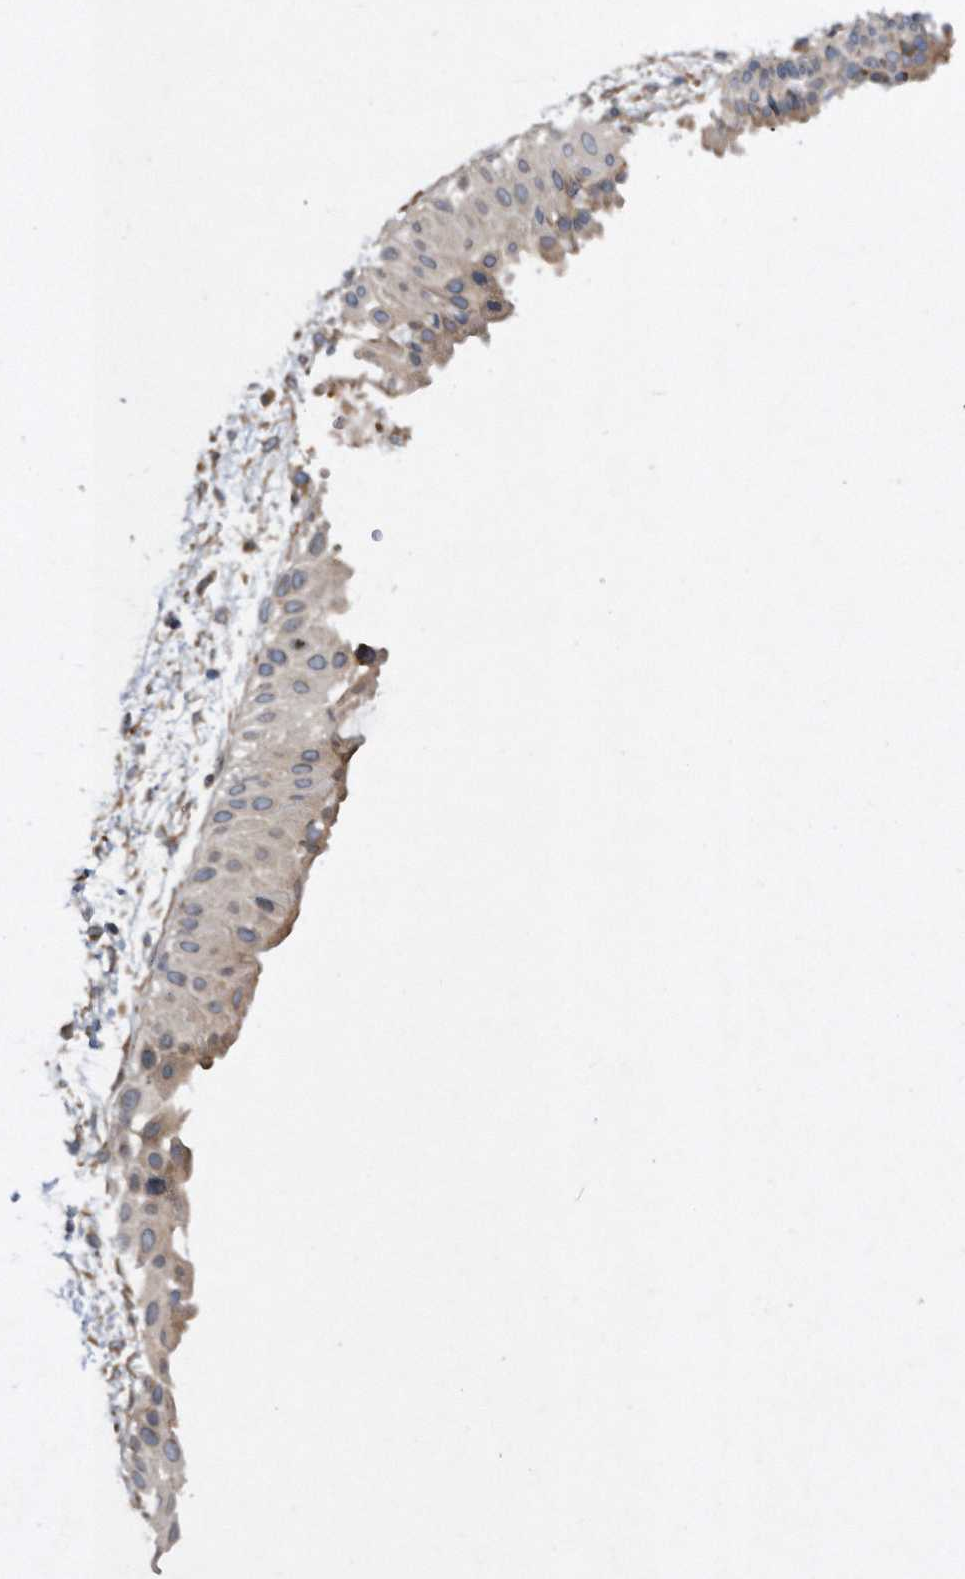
{"staining": {"intensity": "moderate", "quantity": "25%-75%", "location": "cytoplasmic/membranous"}, "tissue": "nasopharynx", "cell_type": "Respiratory epithelial cells", "image_type": "normal", "snomed": [{"axis": "morphology", "description": "Normal tissue, NOS"}, {"axis": "topography", "description": "Nasopharynx"}], "caption": "This is a micrograph of immunohistochemistry (IHC) staining of normal nasopharynx, which shows moderate staining in the cytoplasmic/membranous of respiratory epithelial cells.", "gene": "PON2", "patient": {"sex": "male", "age": 22}}